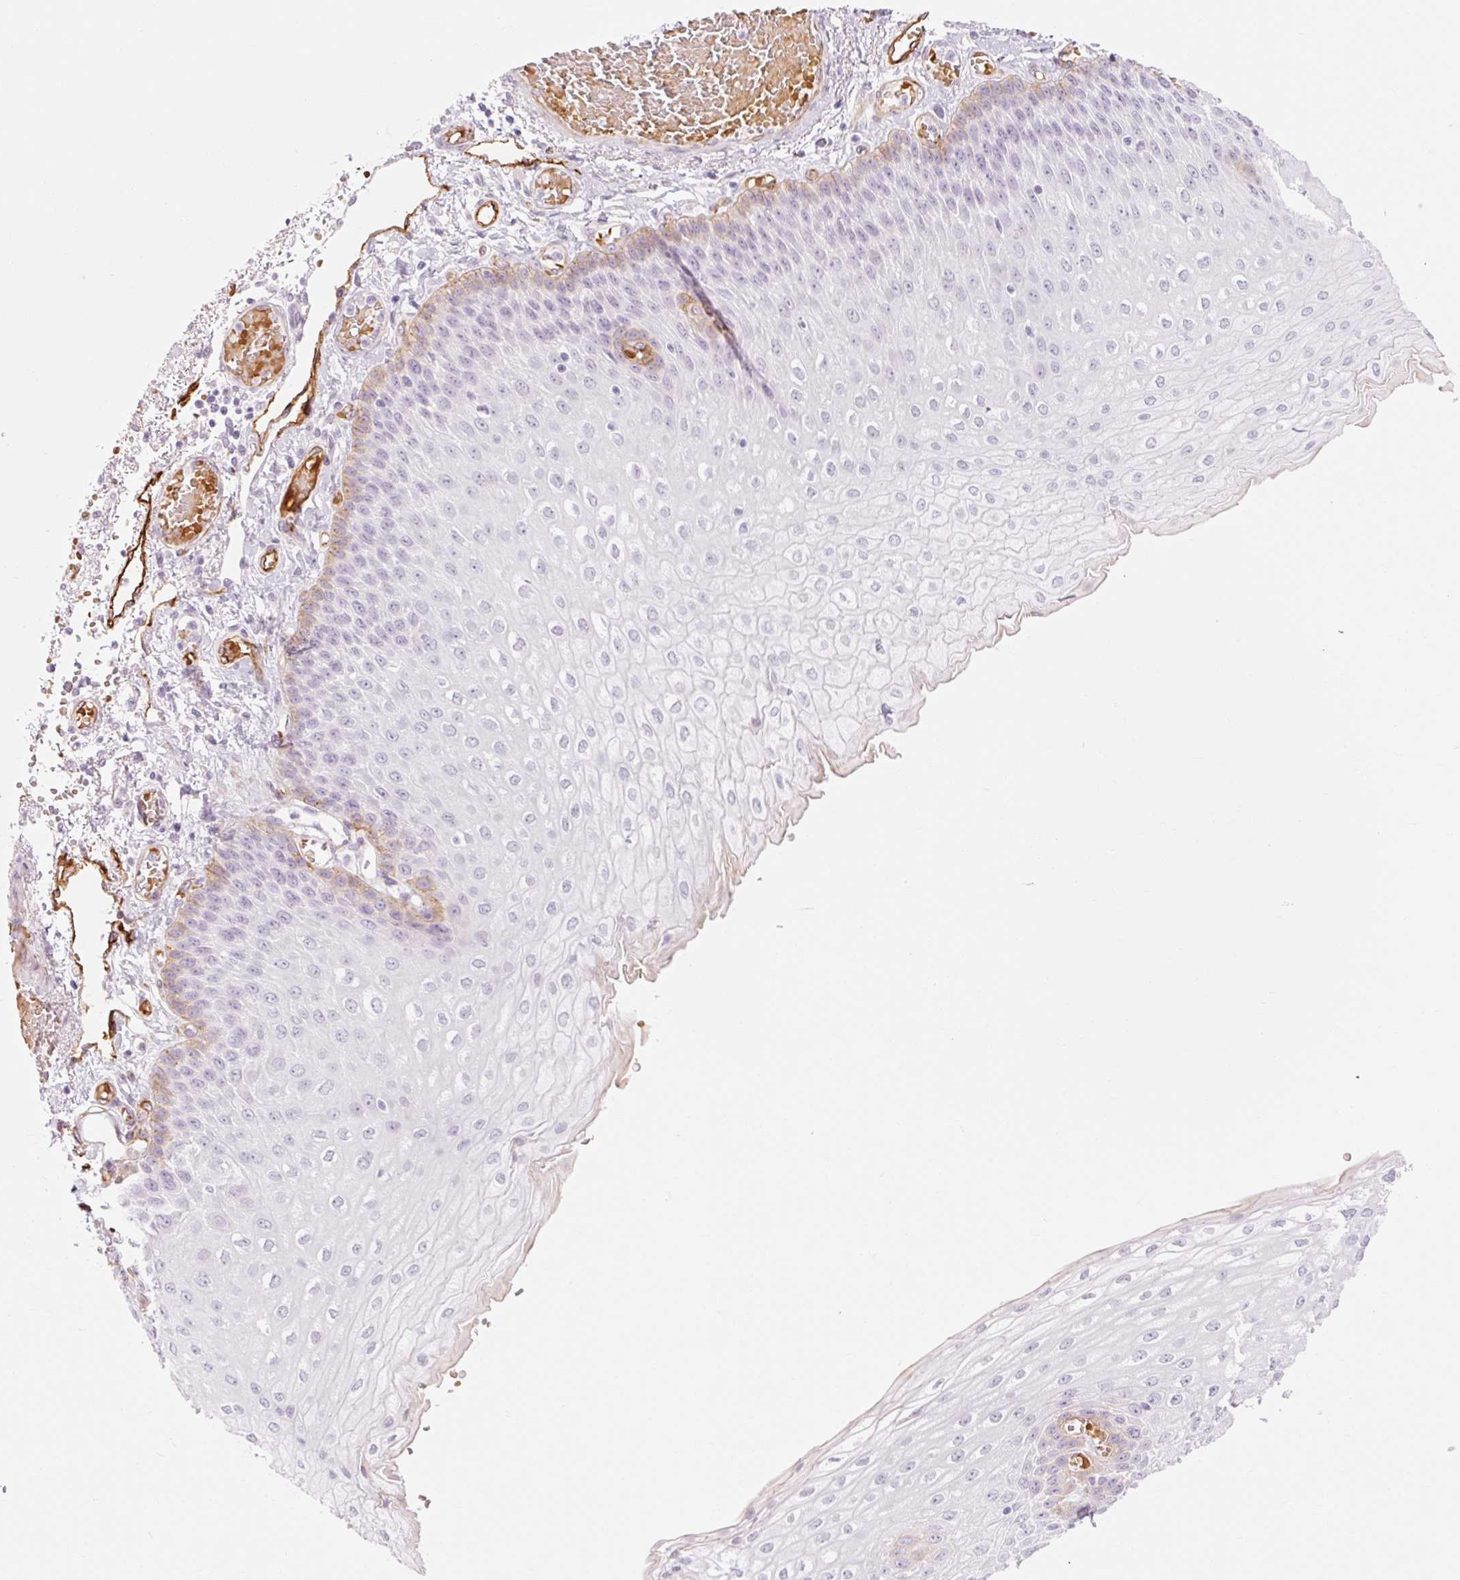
{"staining": {"intensity": "weak", "quantity": "<25%", "location": "cytoplasmic/membranous"}, "tissue": "esophagus", "cell_type": "Squamous epithelial cells", "image_type": "normal", "snomed": [{"axis": "morphology", "description": "Normal tissue, NOS"}, {"axis": "morphology", "description": "Adenocarcinoma, NOS"}, {"axis": "topography", "description": "Esophagus"}], "caption": "Esophagus was stained to show a protein in brown. There is no significant positivity in squamous epithelial cells. The staining was performed using DAB (3,3'-diaminobenzidine) to visualize the protein expression in brown, while the nuclei were stained in blue with hematoxylin (Magnification: 20x).", "gene": "TAF1L", "patient": {"sex": "male", "age": 81}}